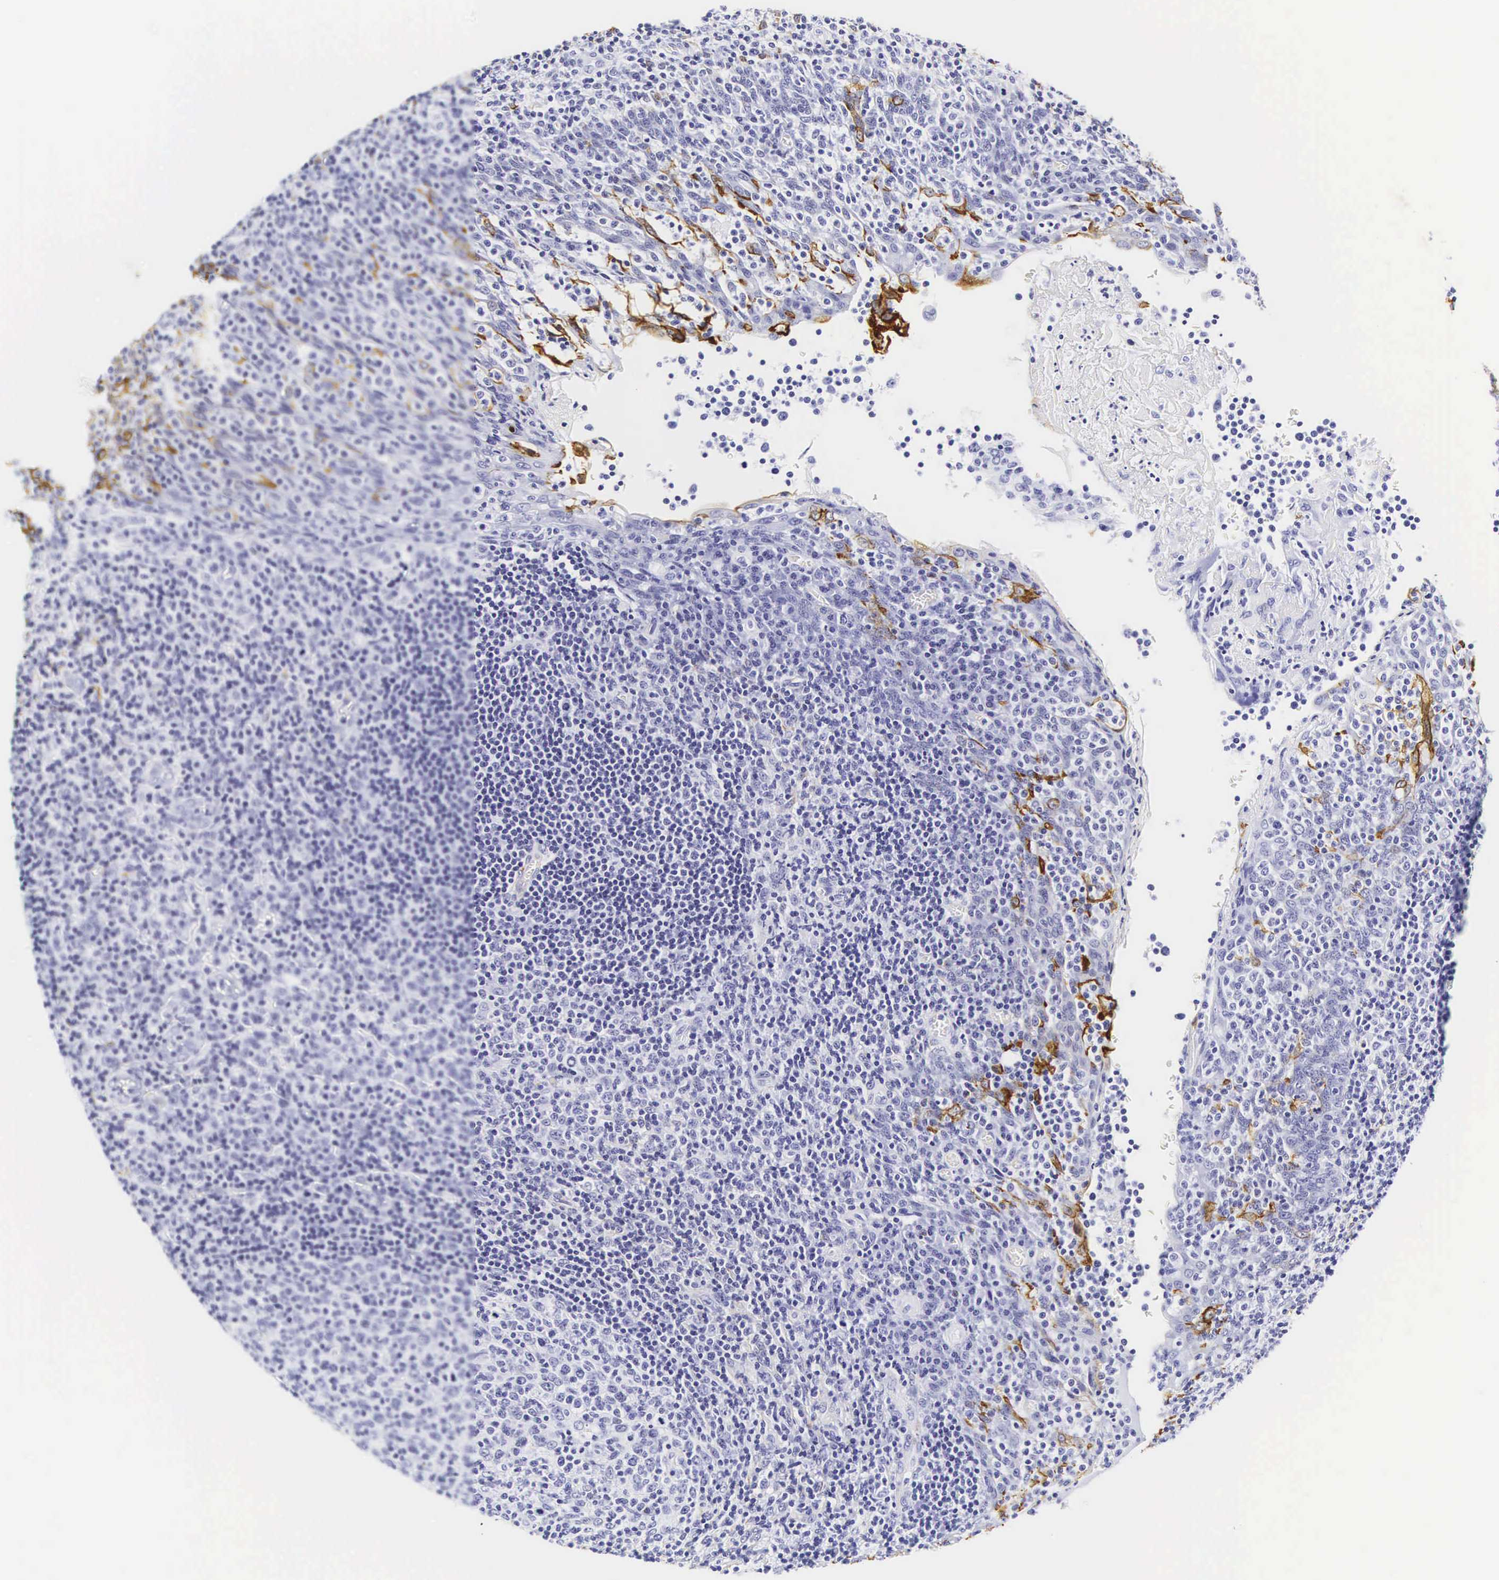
{"staining": {"intensity": "negative", "quantity": "none", "location": "none"}, "tissue": "tonsil", "cell_type": "Germinal center cells", "image_type": "normal", "snomed": [{"axis": "morphology", "description": "Normal tissue, NOS"}, {"axis": "topography", "description": "Tonsil"}], "caption": "The micrograph reveals no significant positivity in germinal center cells of tonsil.", "gene": "KRT18", "patient": {"sex": "female", "age": 3}}